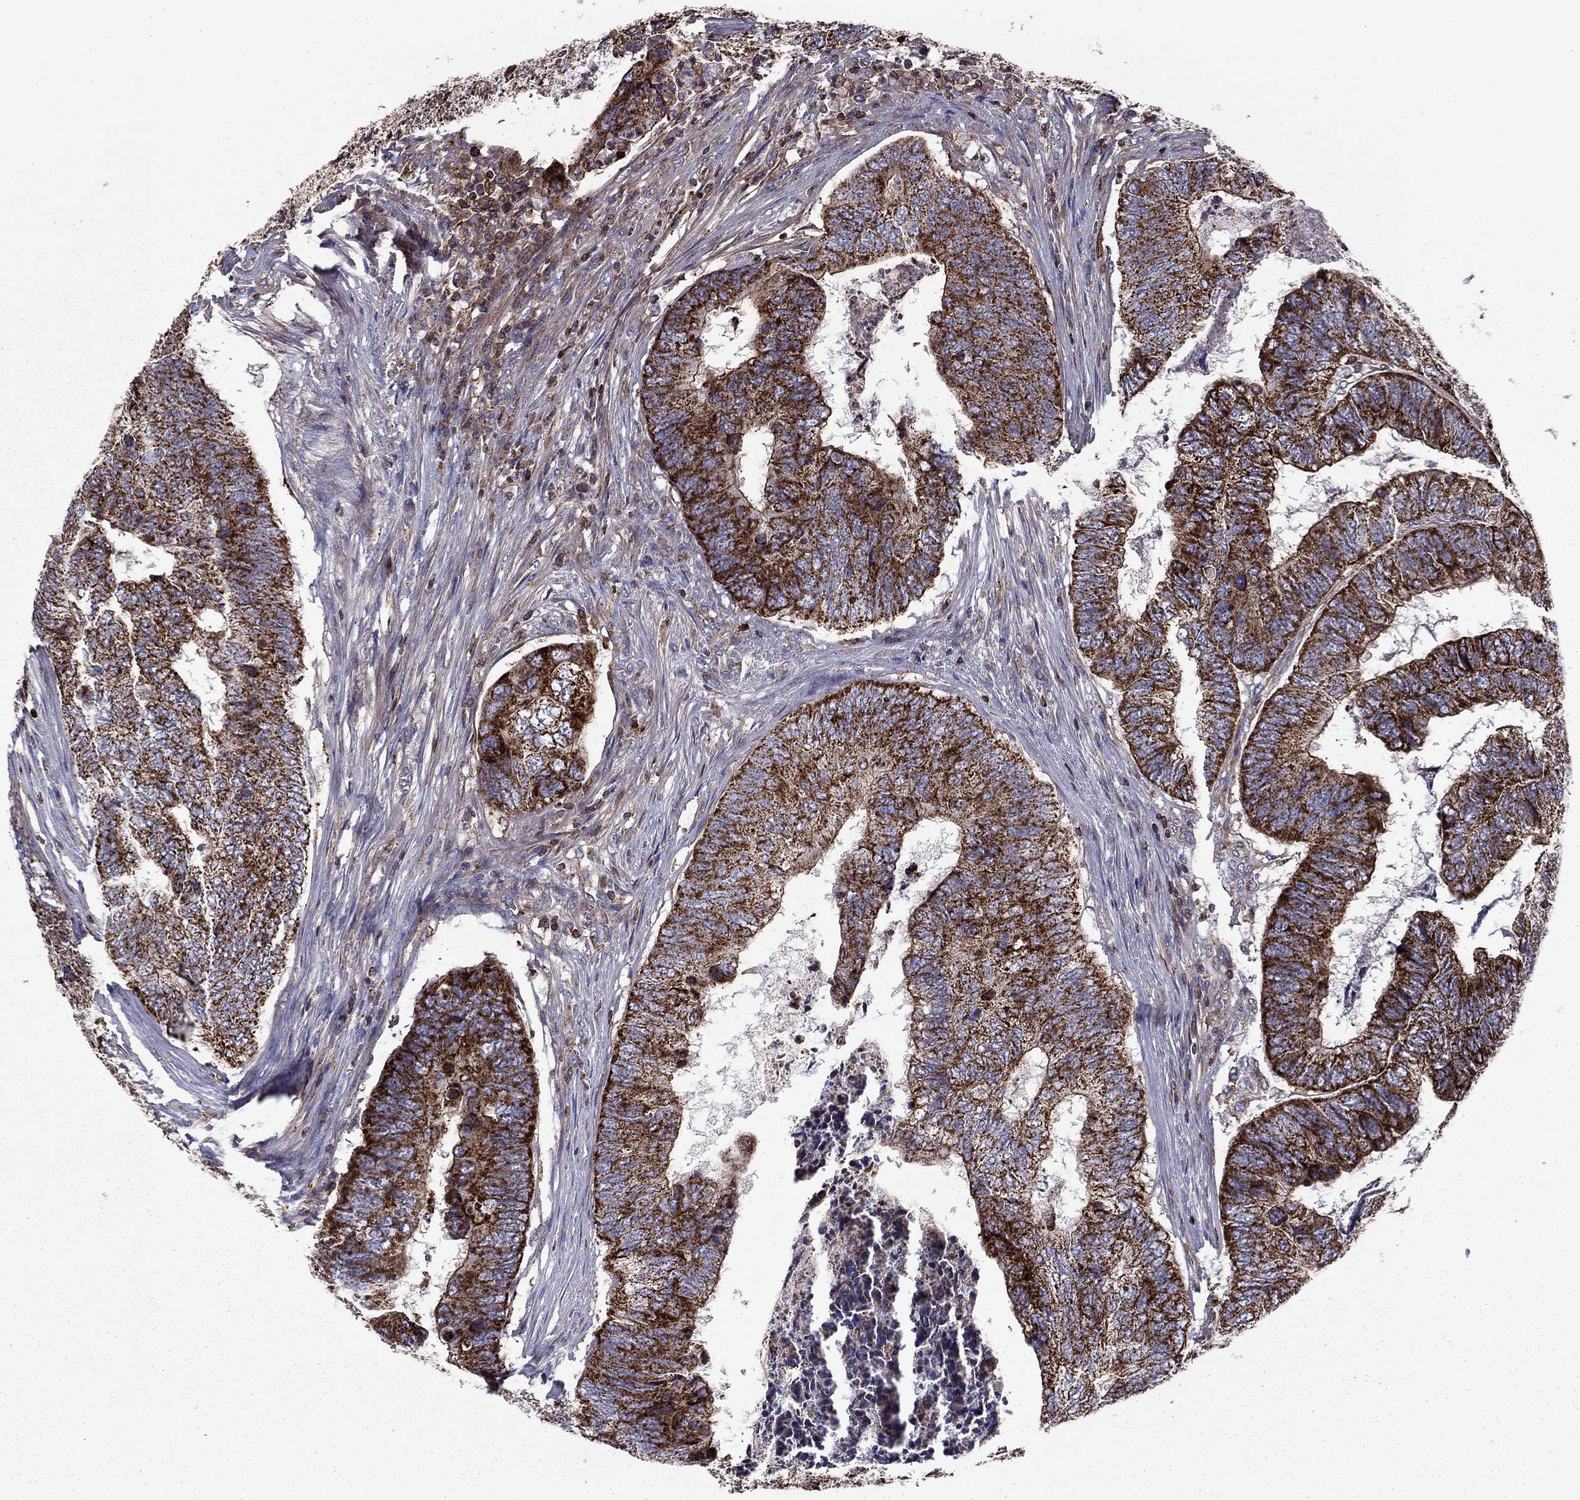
{"staining": {"intensity": "strong", "quantity": "<25%", "location": "cytoplasmic/membranous"}, "tissue": "colorectal cancer", "cell_type": "Tumor cells", "image_type": "cancer", "snomed": [{"axis": "morphology", "description": "Adenocarcinoma, NOS"}, {"axis": "topography", "description": "Colon"}], "caption": "This is a histology image of immunohistochemistry (IHC) staining of colorectal cancer (adenocarcinoma), which shows strong expression in the cytoplasmic/membranous of tumor cells.", "gene": "ALG6", "patient": {"sex": "female", "age": 67}}